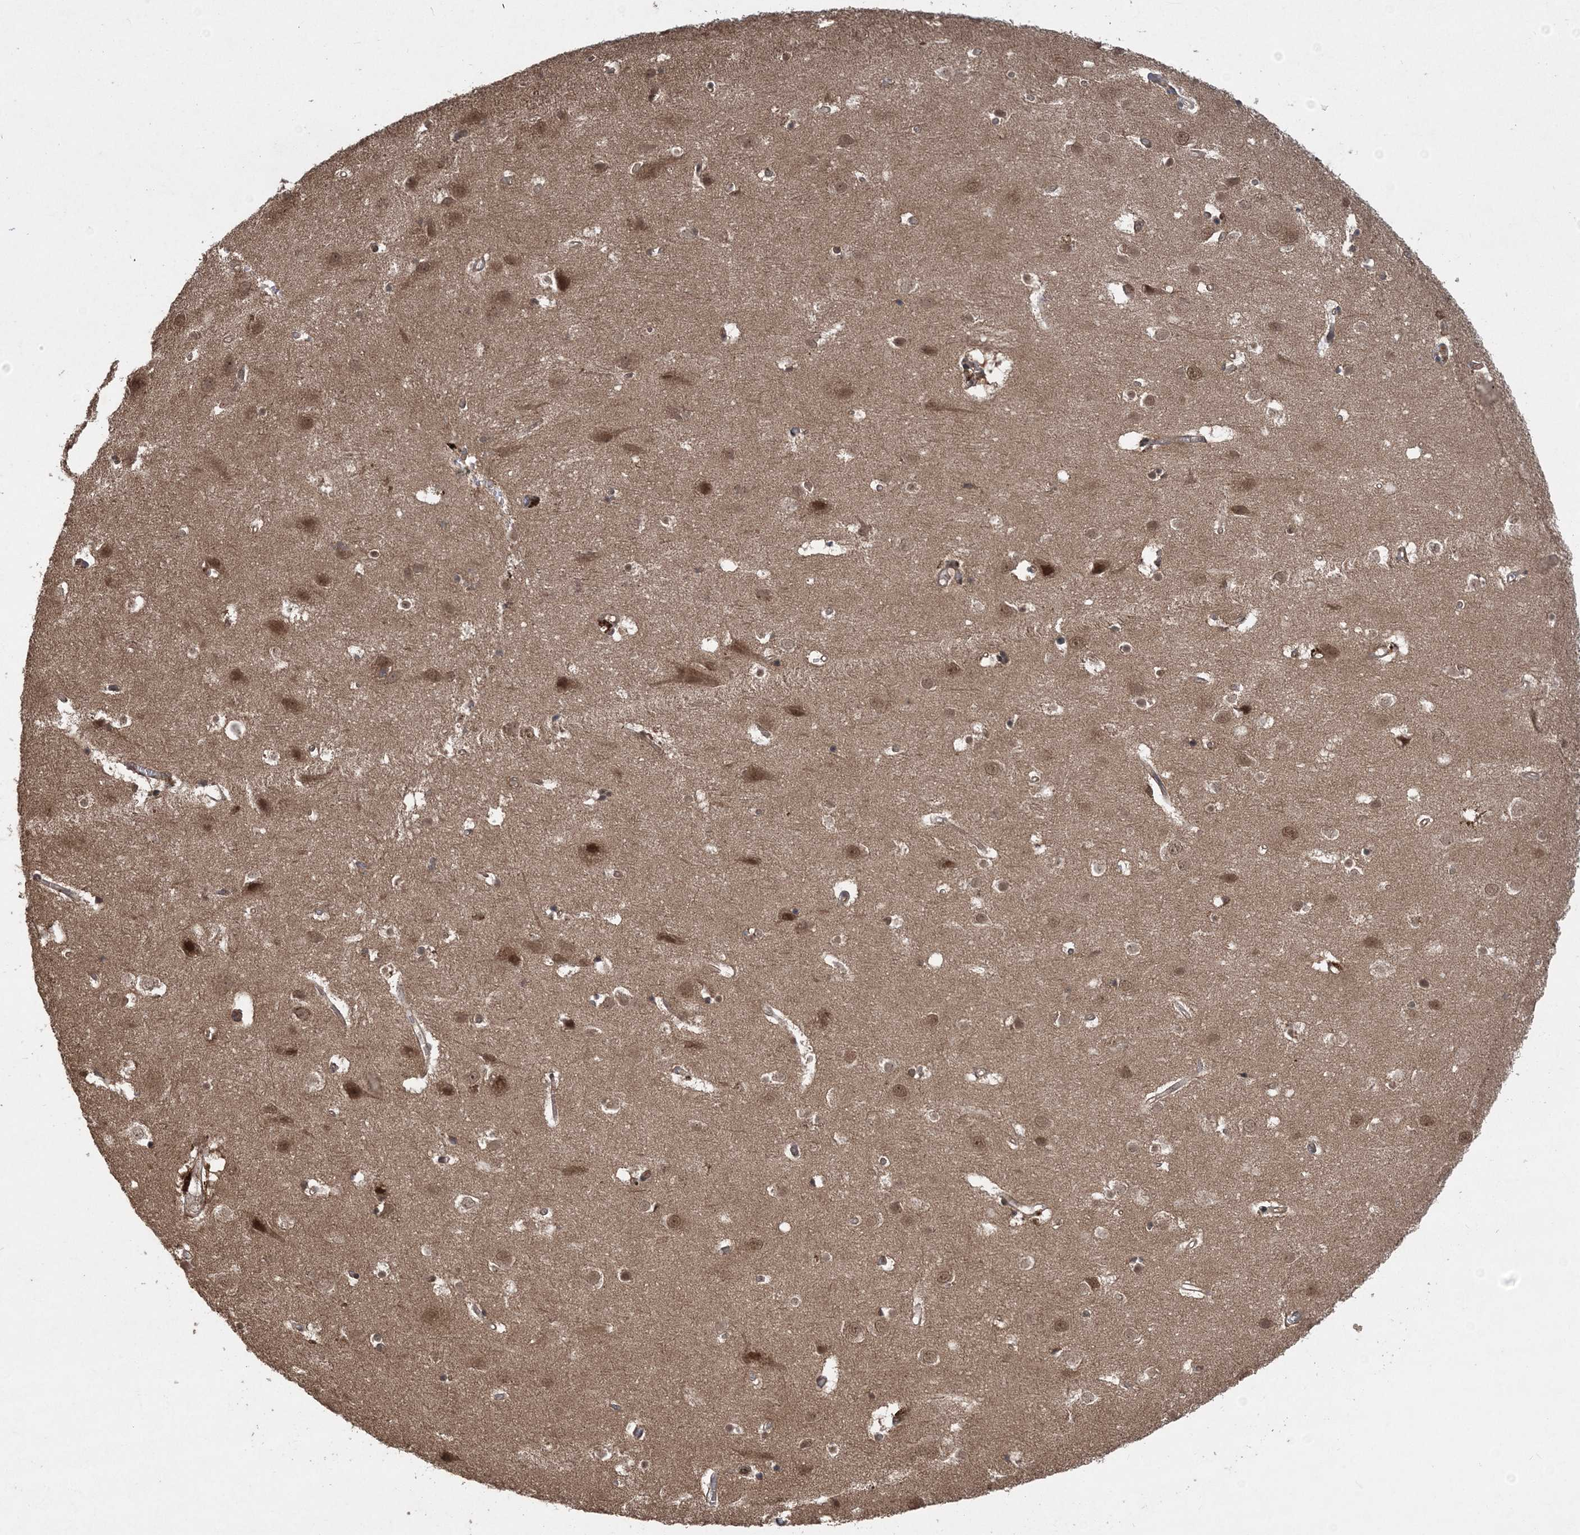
{"staining": {"intensity": "weak", "quantity": ">75%", "location": "cytoplasmic/membranous"}, "tissue": "cerebral cortex", "cell_type": "Endothelial cells", "image_type": "normal", "snomed": [{"axis": "morphology", "description": "Normal tissue, NOS"}, {"axis": "topography", "description": "Cerebral cortex"}], "caption": "Immunohistochemistry of benign cerebral cortex displays low levels of weak cytoplasmic/membranous expression in about >75% of endothelial cells.", "gene": "LACC1", "patient": {"sex": "male", "age": 54}}